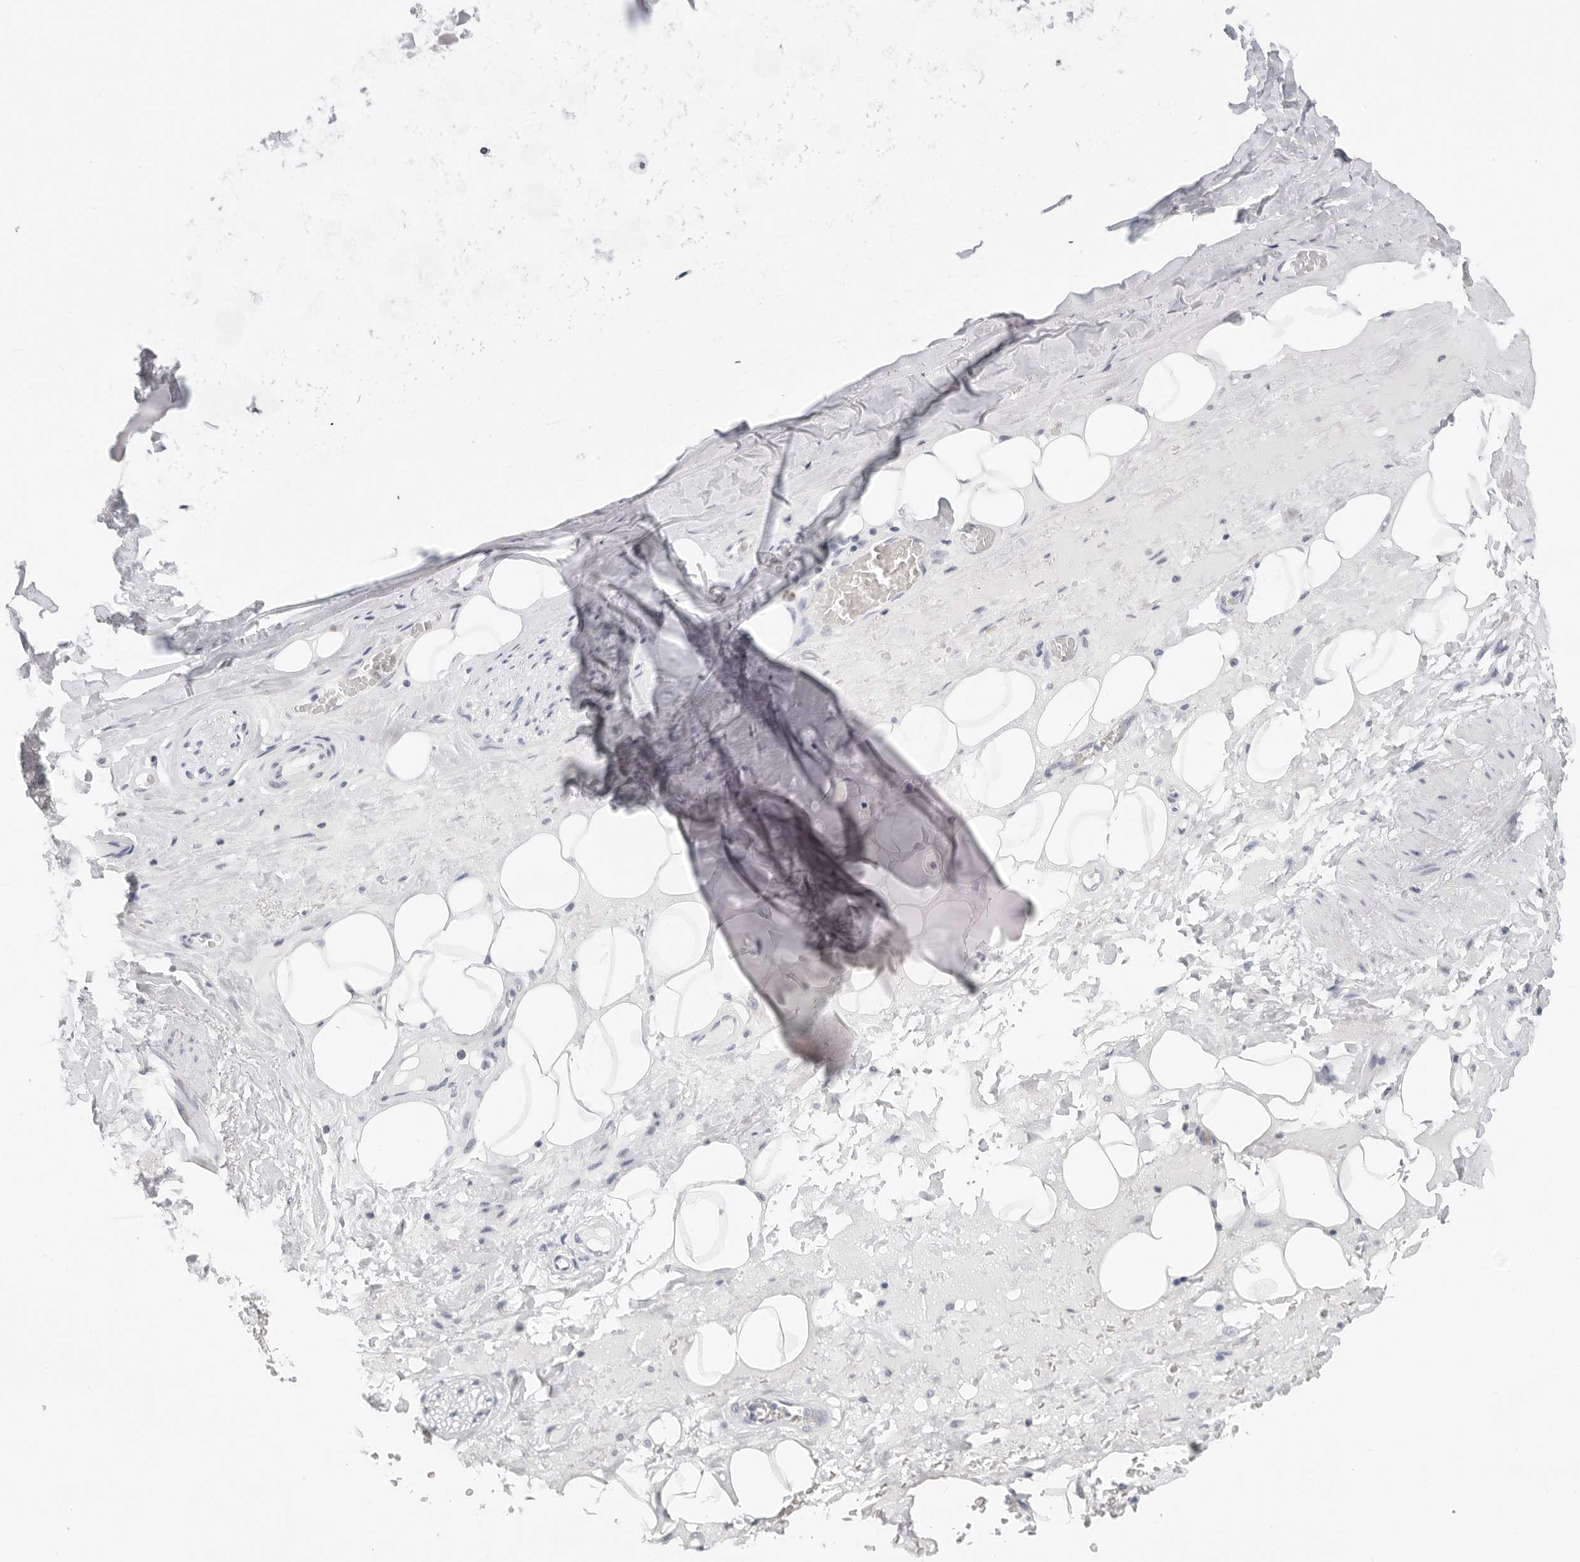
{"staining": {"intensity": "negative", "quantity": "none", "location": "none"}, "tissue": "adipose tissue", "cell_type": "Adipocytes", "image_type": "normal", "snomed": [{"axis": "morphology", "description": "Normal tissue, NOS"}, {"axis": "topography", "description": "Cartilage tissue"}], "caption": "The immunohistochemistry micrograph has no significant expression in adipocytes of adipose tissue. (Stains: DAB IHC with hematoxylin counter stain, Microscopy: brightfield microscopy at high magnification).", "gene": "CIART", "patient": {"sex": "female", "age": 63}}